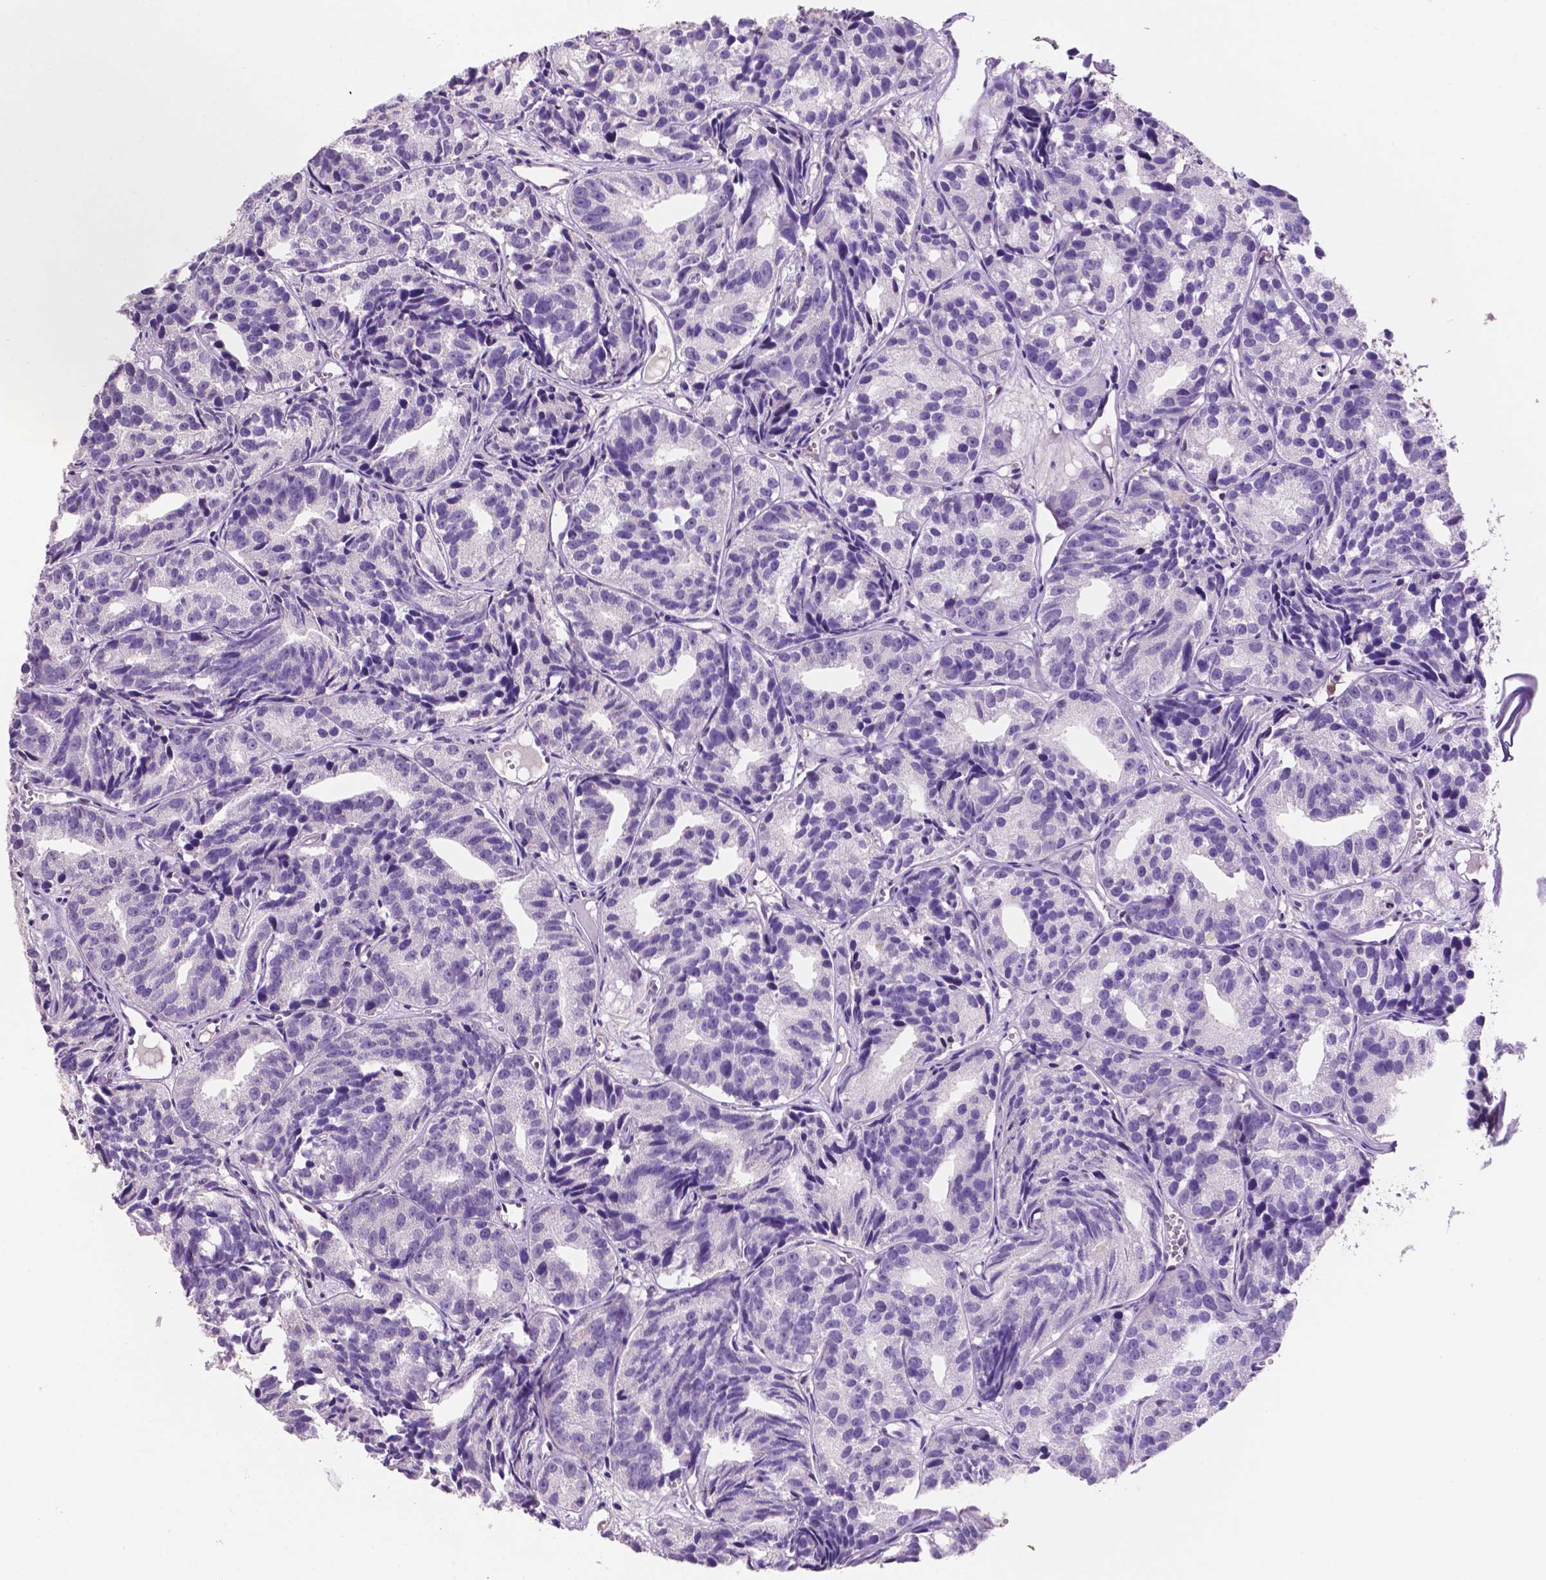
{"staining": {"intensity": "negative", "quantity": "none", "location": "none"}, "tissue": "prostate cancer", "cell_type": "Tumor cells", "image_type": "cancer", "snomed": [{"axis": "morphology", "description": "Adenocarcinoma, High grade"}, {"axis": "topography", "description": "Prostate"}], "caption": "This is an IHC histopathology image of human high-grade adenocarcinoma (prostate). There is no staining in tumor cells.", "gene": "UBE2L6", "patient": {"sex": "male", "age": 77}}